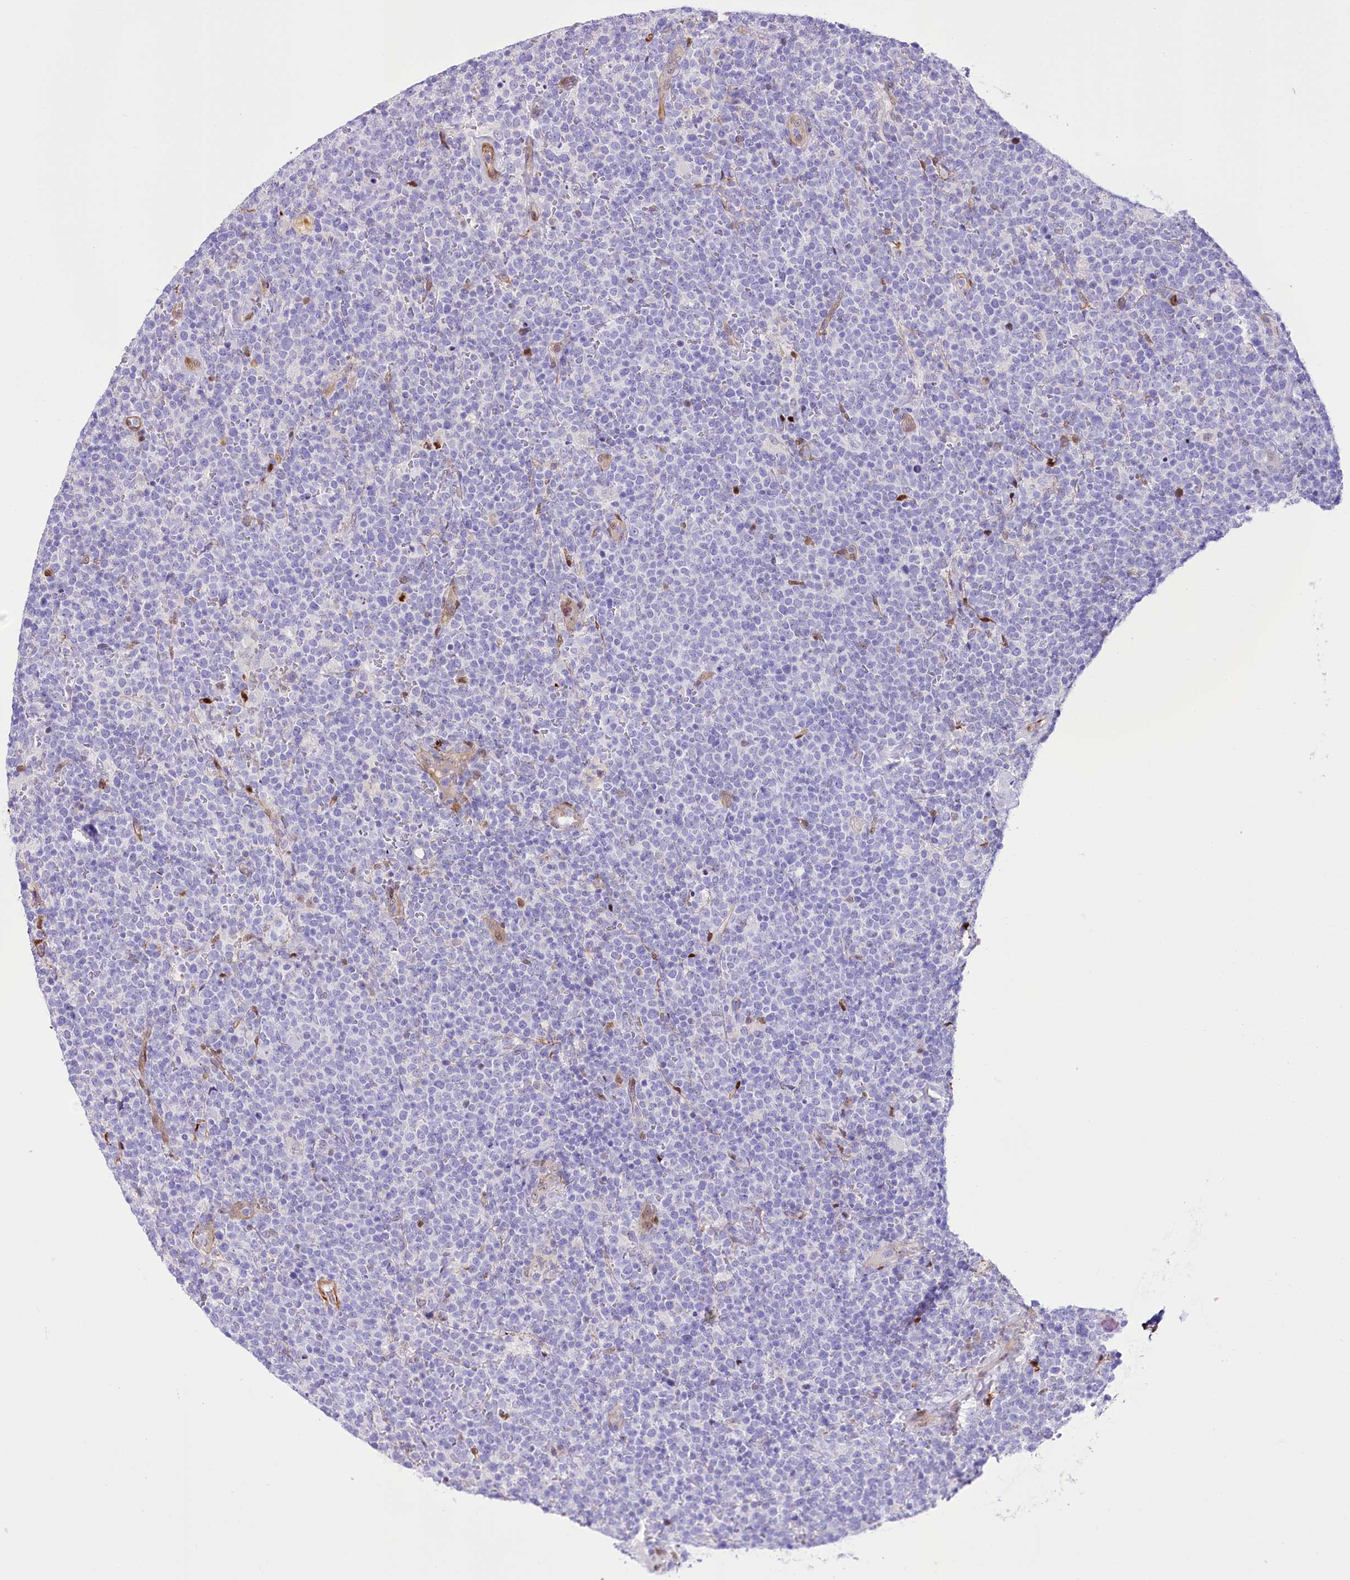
{"staining": {"intensity": "negative", "quantity": "none", "location": "none"}, "tissue": "lymphoma", "cell_type": "Tumor cells", "image_type": "cancer", "snomed": [{"axis": "morphology", "description": "Malignant lymphoma, non-Hodgkin's type, High grade"}, {"axis": "topography", "description": "Lymph node"}], "caption": "A micrograph of human high-grade malignant lymphoma, non-Hodgkin's type is negative for staining in tumor cells.", "gene": "PTMS", "patient": {"sex": "male", "age": 61}}